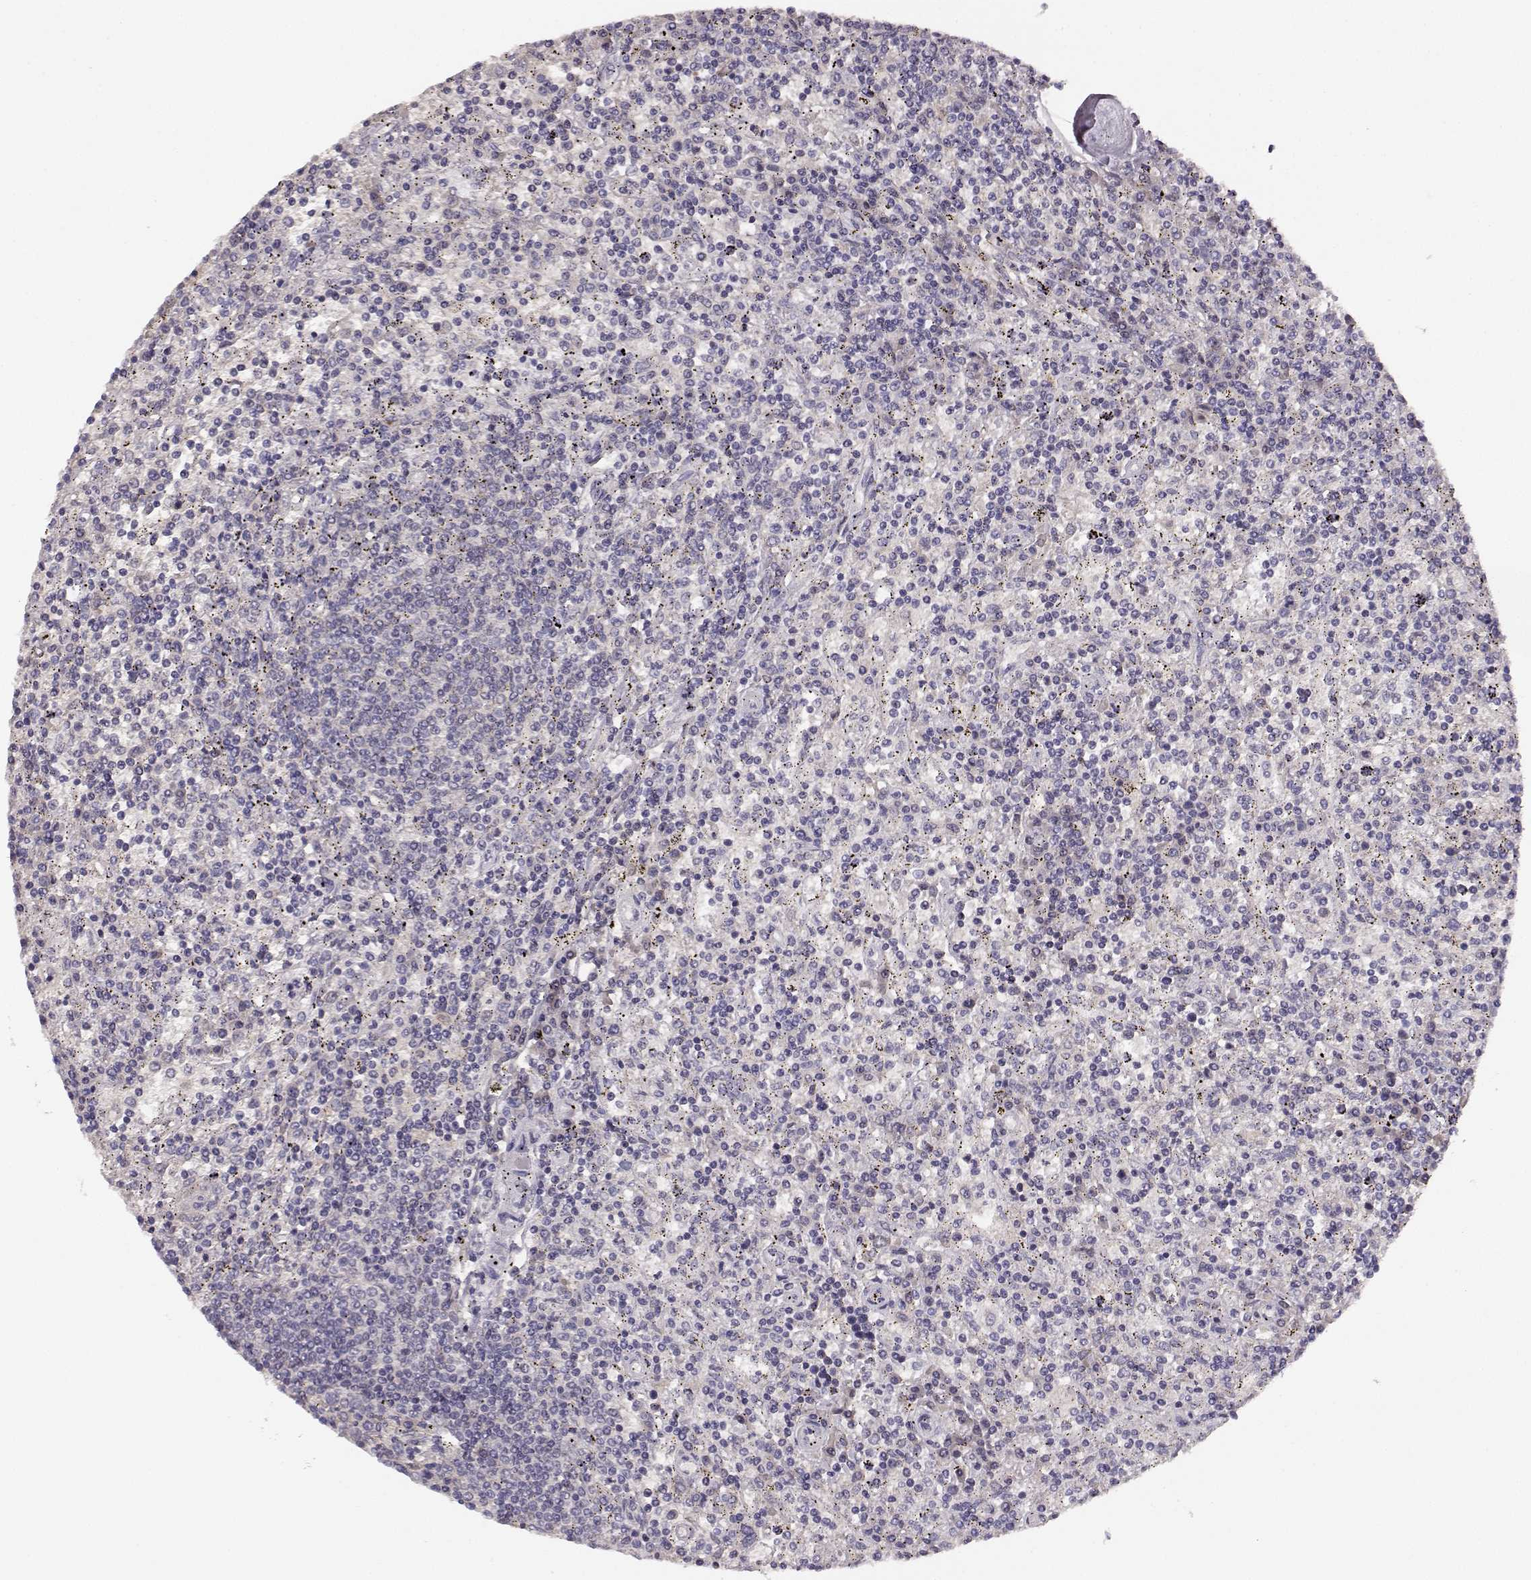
{"staining": {"intensity": "negative", "quantity": "none", "location": "none"}, "tissue": "lymphoma", "cell_type": "Tumor cells", "image_type": "cancer", "snomed": [{"axis": "morphology", "description": "Malignant lymphoma, non-Hodgkin's type, Low grade"}, {"axis": "topography", "description": "Spleen"}], "caption": "Immunohistochemistry of human malignant lymphoma, non-Hodgkin's type (low-grade) demonstrates no staining in tumor cells.", "gene": "BFSP2", "patient": {"sex": "male", "age": 62}}